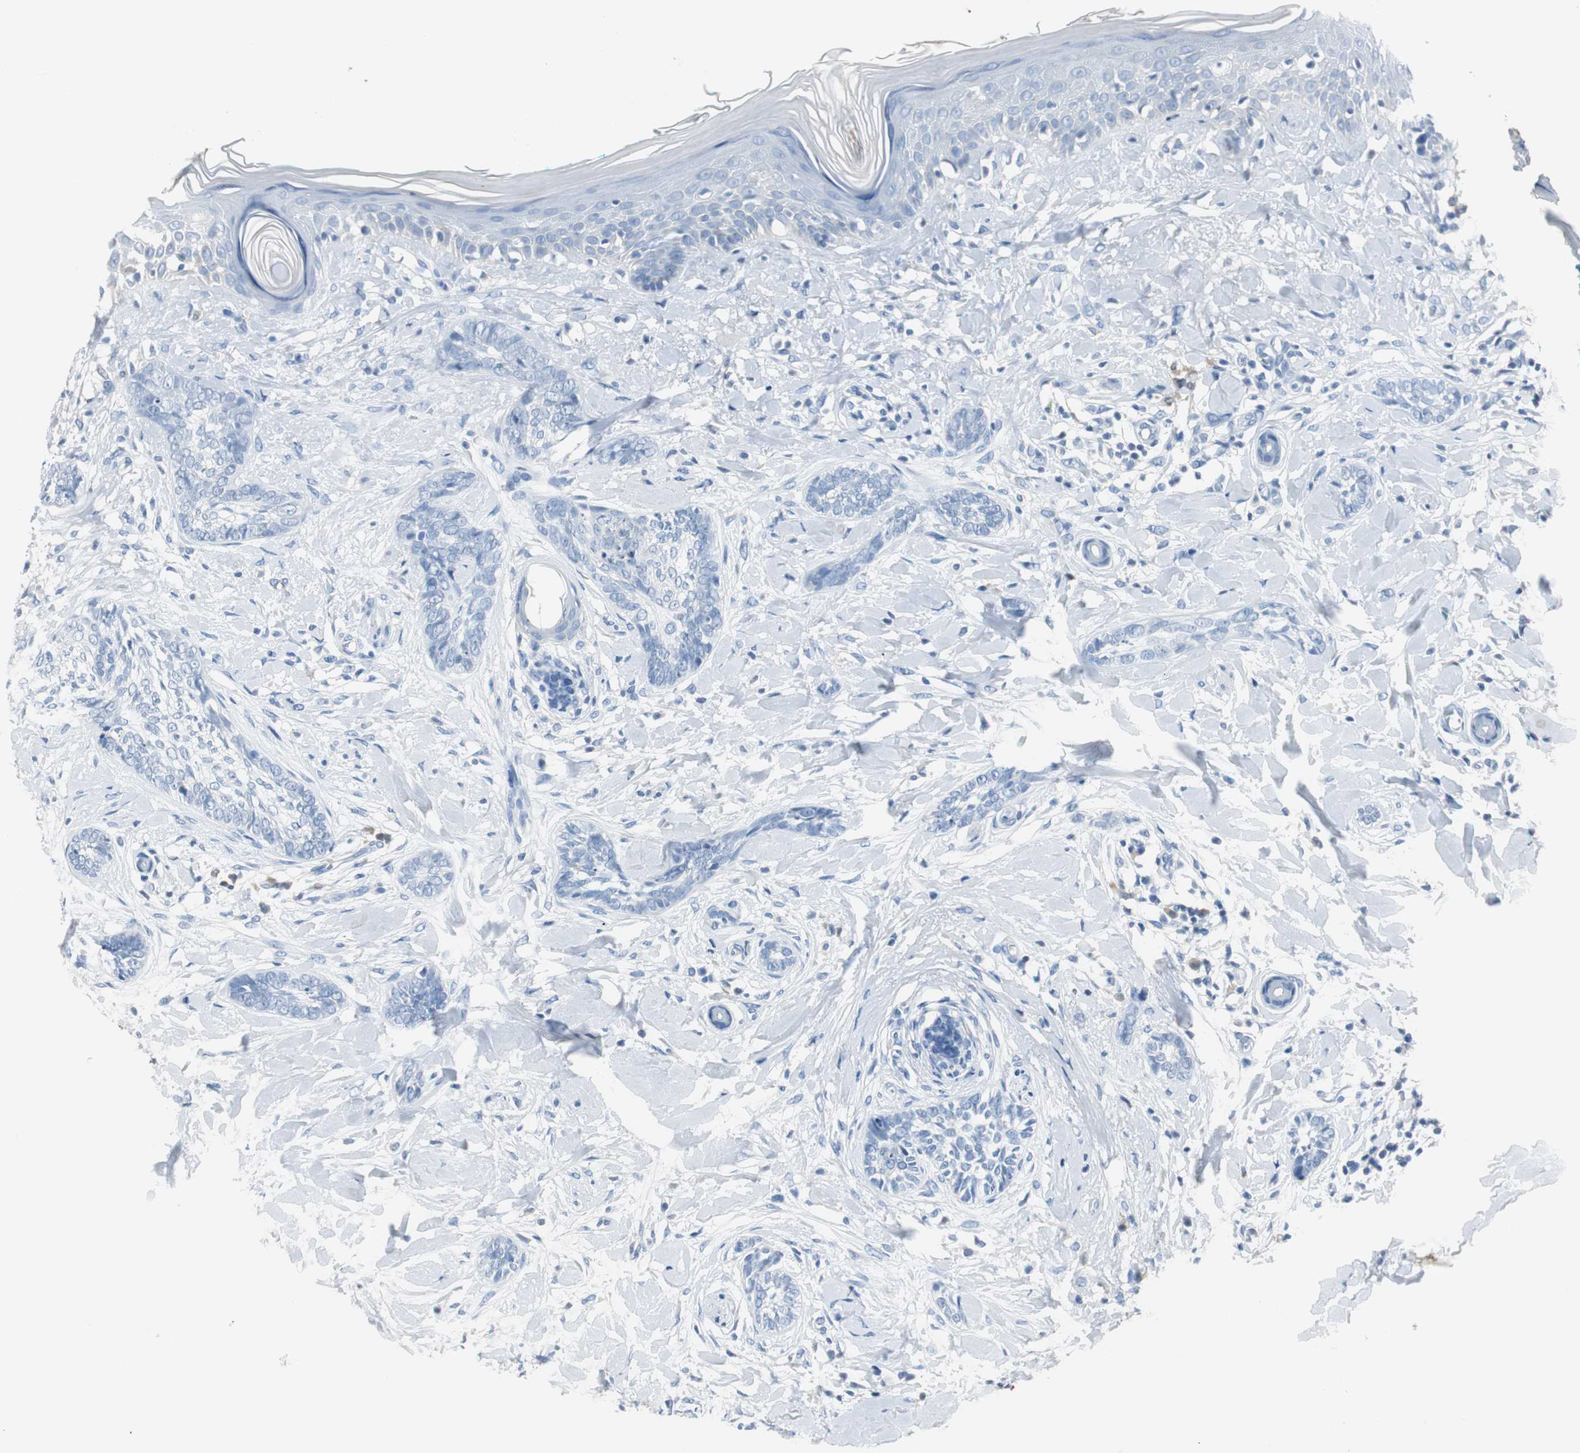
{"staining": {"intensity": "negative", "quantity": "none", "location": "none"}, "tissue": "skin cancer", "cell_type": "Tumor cells", "image_type": "cancer", "snomed": [{"axis": "morphology", "description": "Basal cell carcinoma"}, {"axis": "topography", "description": "Skin"}], "caption": "Immunohistochemistry of skin cancer (basal cell carcinoma) shows no staining in tumor cells.", "gene": "FBP1", "patient": {"sex": "female", "age": 58}}